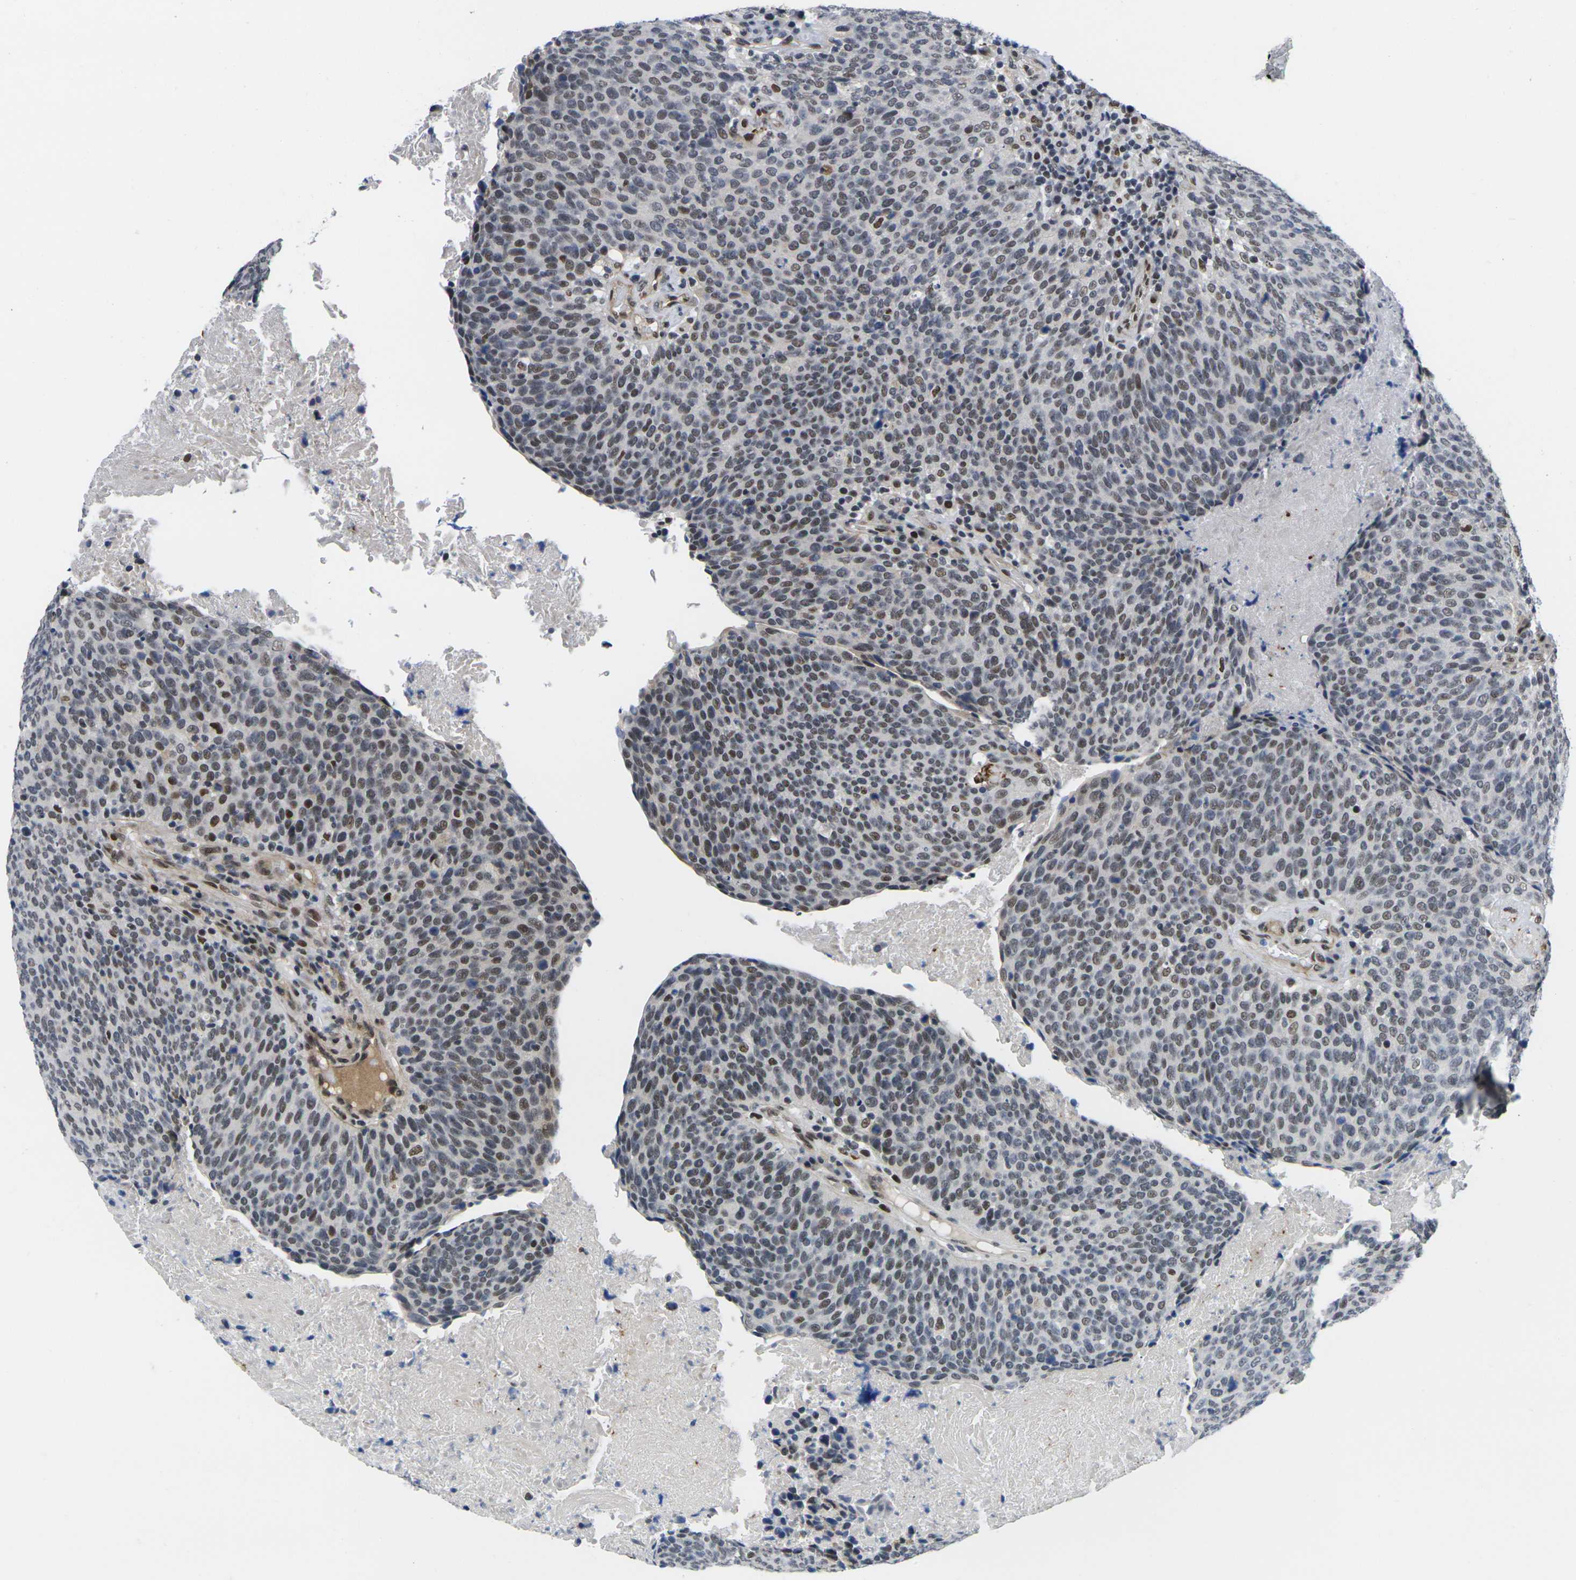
{"staining": {"intensity": "moderate", "quantity": "25%-75%", "location": "nuclear"}, "tissue": "head and neck cancer", "cell_type": "Tumor cells", "image_type": "cancer", "snomed": [{"axis": "morphology", "description": "Squamous cell carcinoma, NOS"}, {"axis": "morphology", "description": "Squamous cell carcinoma, metastatic, NOS"}, {"axis": "topography", "description": "Lymph node"}, {"axis": "topography", "description": "Head-Neck"}], "caption": "A micrograph of human head and neck metastatic squamous cell carcinoma stained for a protein exhibits moderate nuclear brown staining in tumor cells.", "gene": "RBM7", "patient": {"sex": "male", "age": 62}}